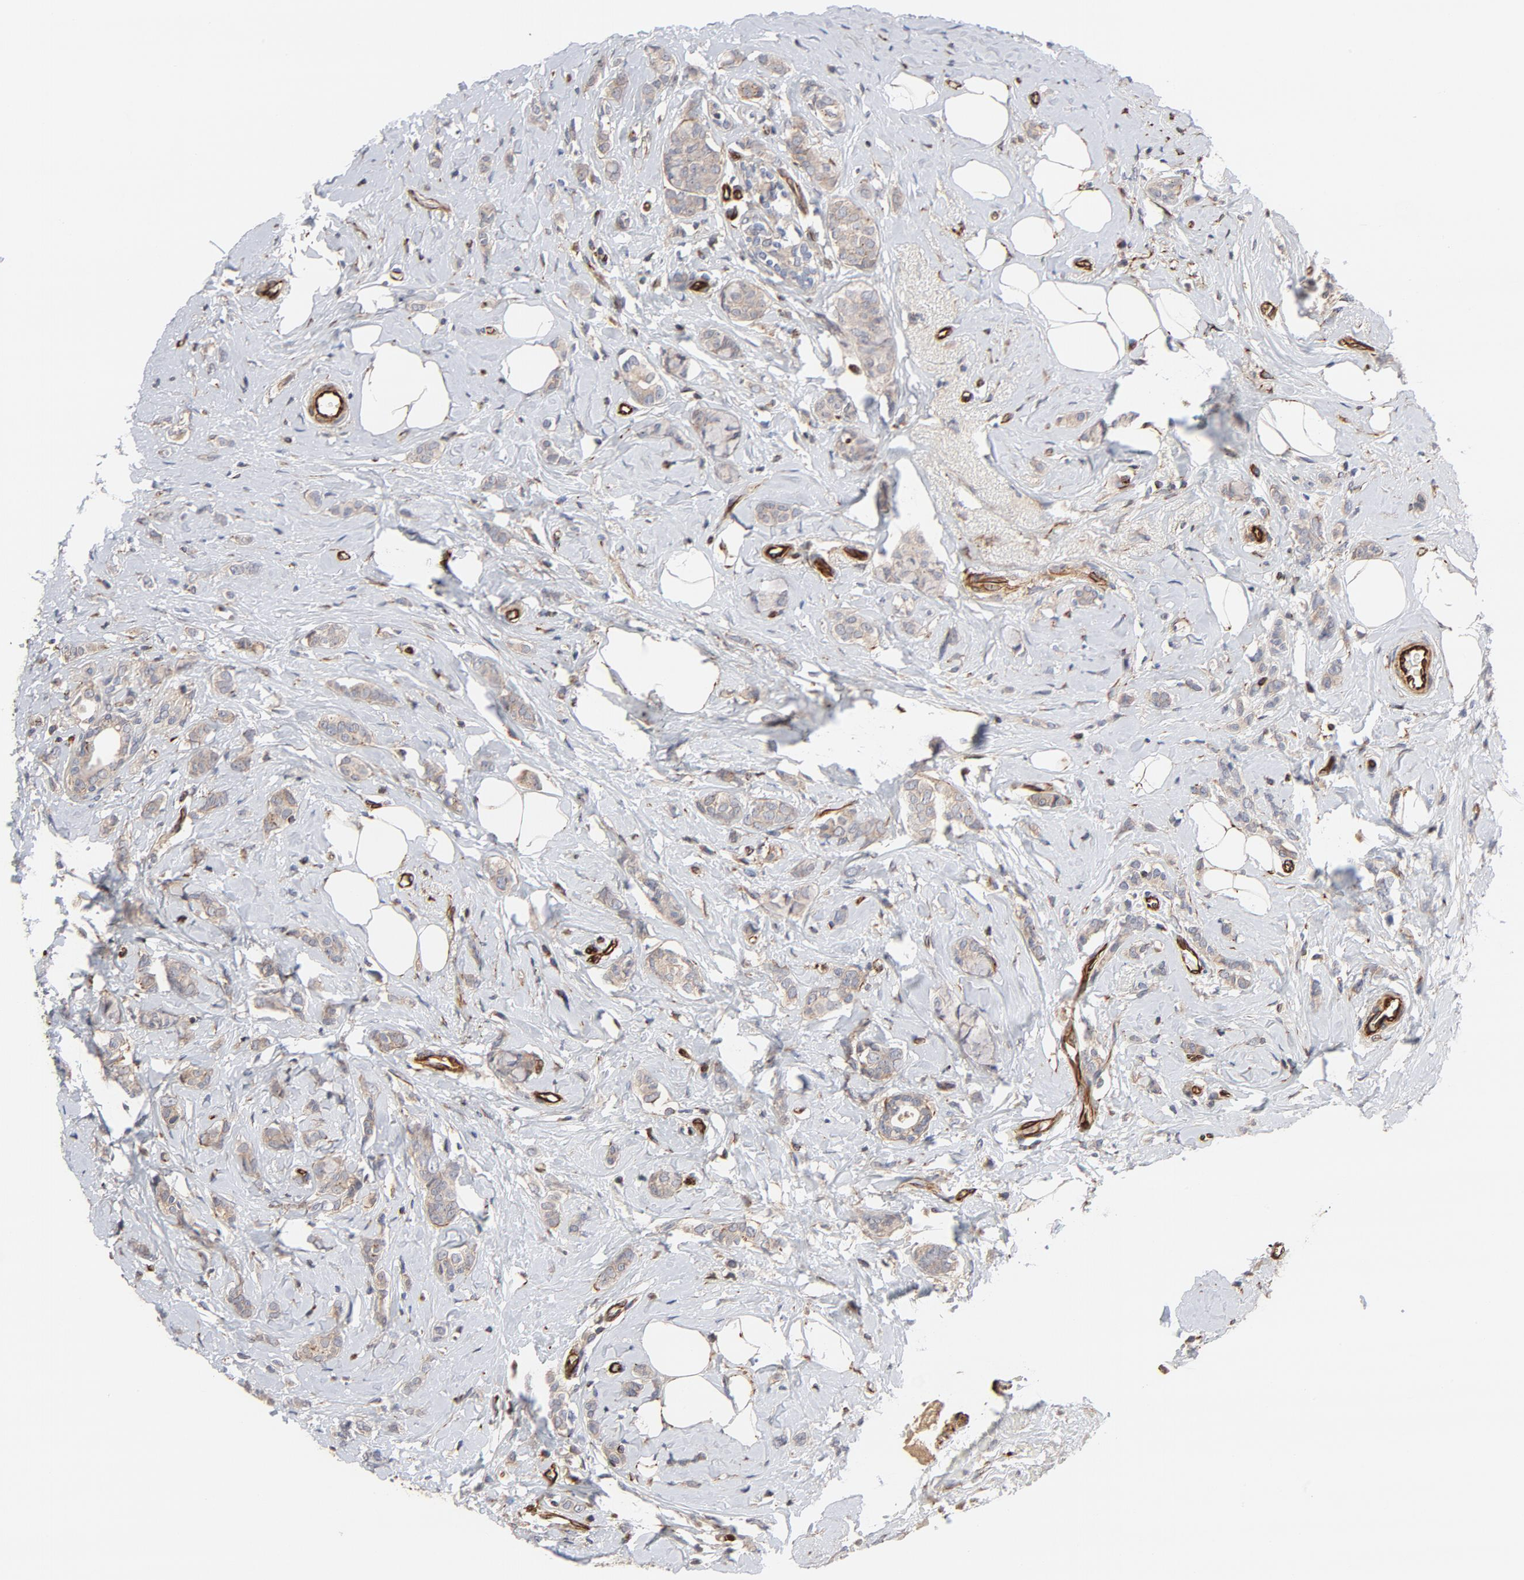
{"staining": {"intensity": "weak", "quantity": ">75%", "location": "cytoplasmic/membranous"}, "tissue": "breast cancer", "cell_type": "Tumor cells", "image_type": "cancer", "snomed": [{"axis": "morphology", "description": "Lobular carcinoma"}, {"axis": "topography", "description": "Breast"}], "caption": "Immunohistochemical staining of human breast lobular carcinoma exhibits low levels of weak cytoplasmic/membranous positivity in approximately >75% of tumor cells. (DAB IHC, brown staining for protein, blue staining for nuclei).", "gene": "DNAAF2", "patient": {"sex": "female", "age": 60}}